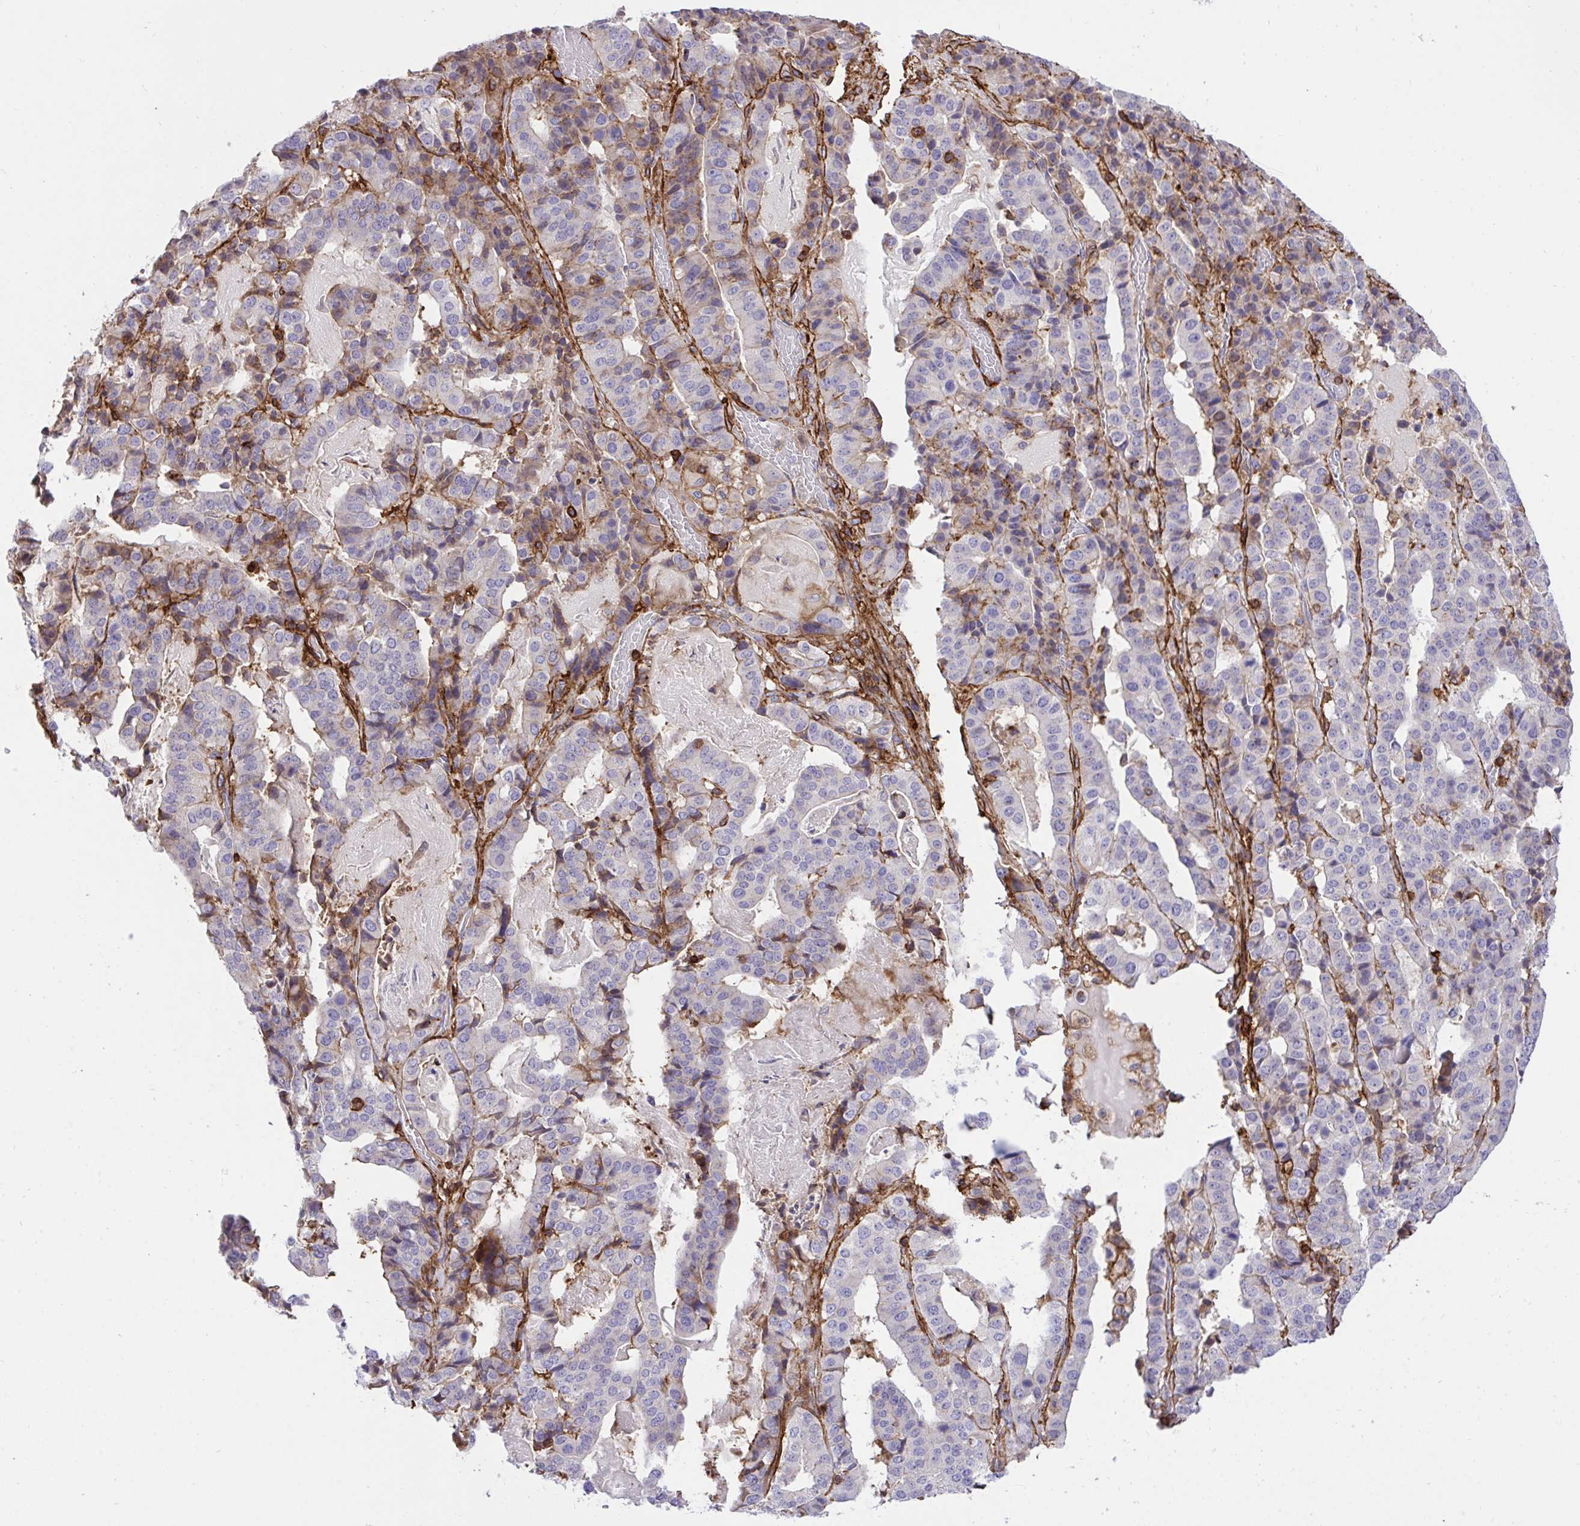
{"staining": {"intensity": "negative", "quantity": "none", "location": "none"}, "tissue": "stomach cancer", "cell_type": "Tumor cells", "image_type": "cancer", "snomed": [{"axis": "morphology", "description": "Adenocarcinoma, NOS"}, {"axis": "topography", "description": "Stomach"}], "caption": "A high-resolution micrograph shows immunohistochemistry (IHC) staining of stomach cancer (adenocarcinoma), which reveals no significant positivity in tumor cells. The staining is performed using DAB (3,3'-diaminobenzidine) brown chromogen with nuclei counter-stained in using hematoxylin.", "gene": "ERI1", "patient": {"sex": "male", "age": 48}}